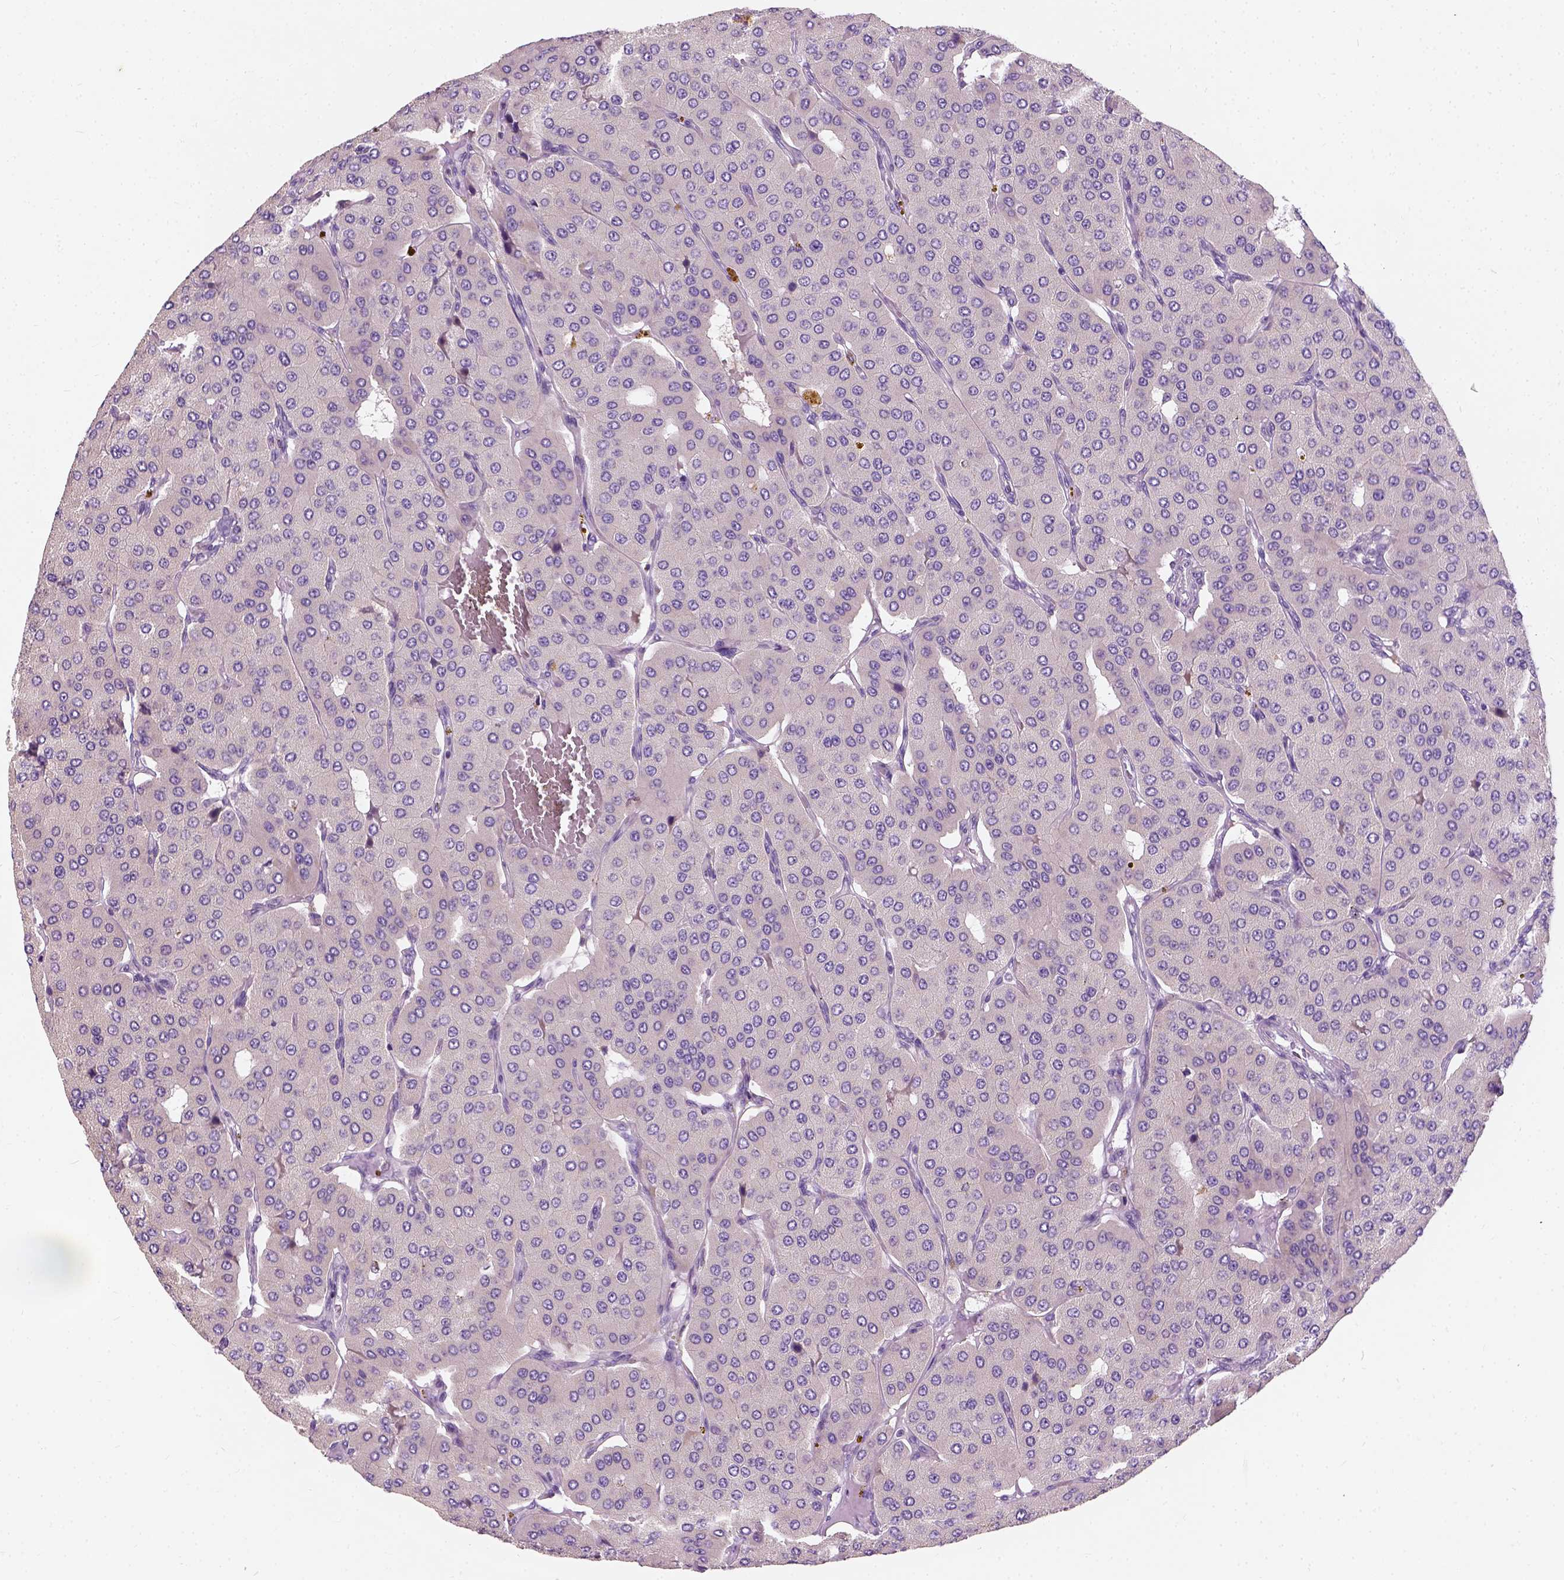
{"staining": {"intensity": "negative", "quantity": "none", "location": "none"}, "tissue": "parathyroid gland", "cell_type": "Glandular cells", "image_type": "normal", "snomed": [{"axis": "morphology", "description": "Normal tissue, NOS"}, {"axis": "morphology", "description": "Adenoma, NOS"}, {"axis": "topography", "description": "Parathyroid gland"}], "caption": "An immunohistochemistry (IHC) micrograph of unremarkable parathyroid gland is shown. There is no staining in glandular cells of parathyroid gland.", "gene": "CHODL", "patient": {"sex": "female", "age": 86}}